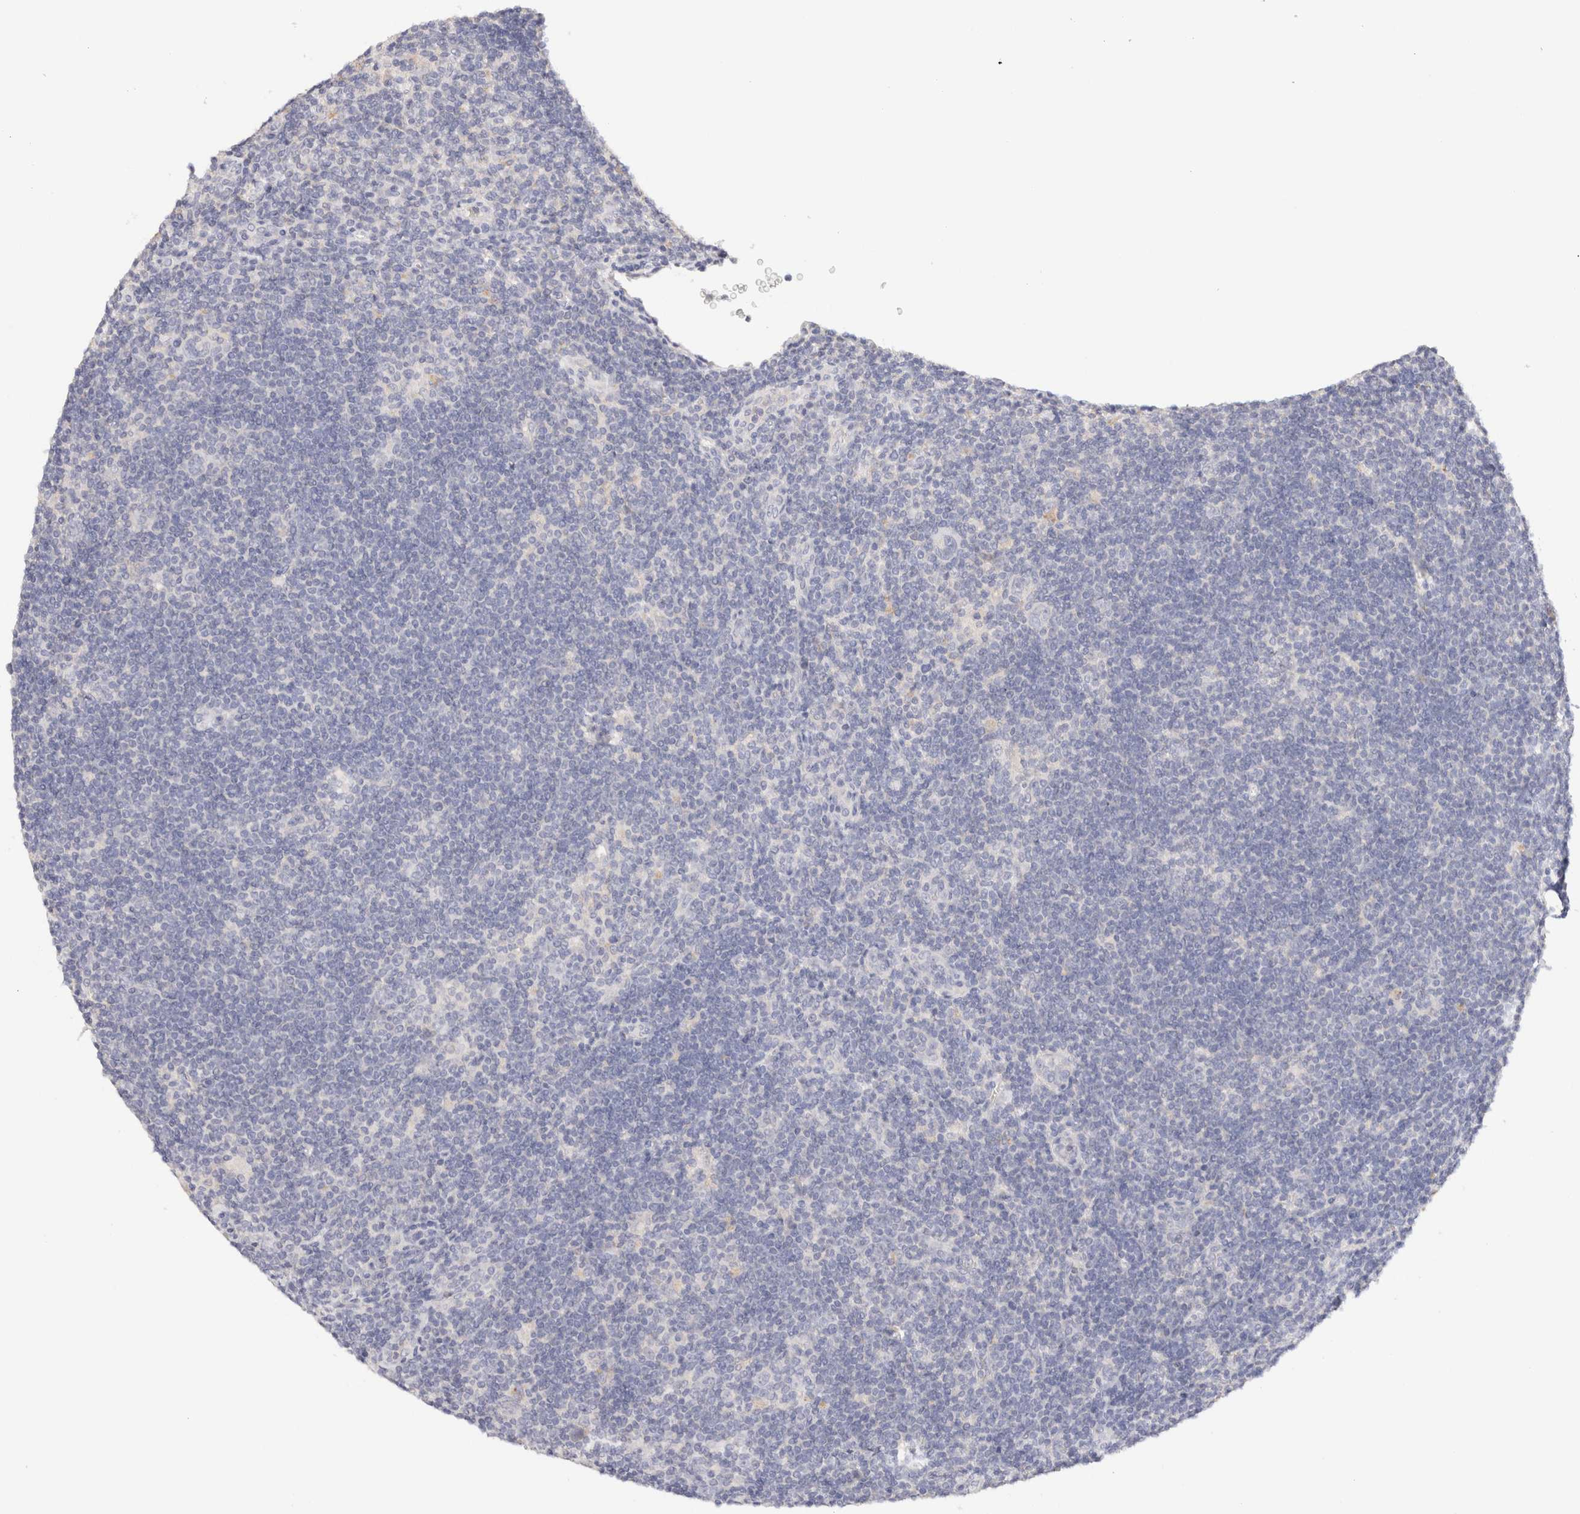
{"staining": {"intensity": "negative", "quantity": "none", "location": "none"}, "tissue": "lymphoma", "cell_type": "Tumor cells", "image_type": "cancer", "snomed": [{"axis": "morphology", "description": "Hodgkin's disease, NOS"}, {"axis": "topography", "description": "Lymph node"}], "caption": "Hodgkin's disease stained for a protein using immunohistochemistry (IHC) shows no expression tumor cells.", "gene": "SCGB2A2", "patient": {"sex": "female", "age": 57}}